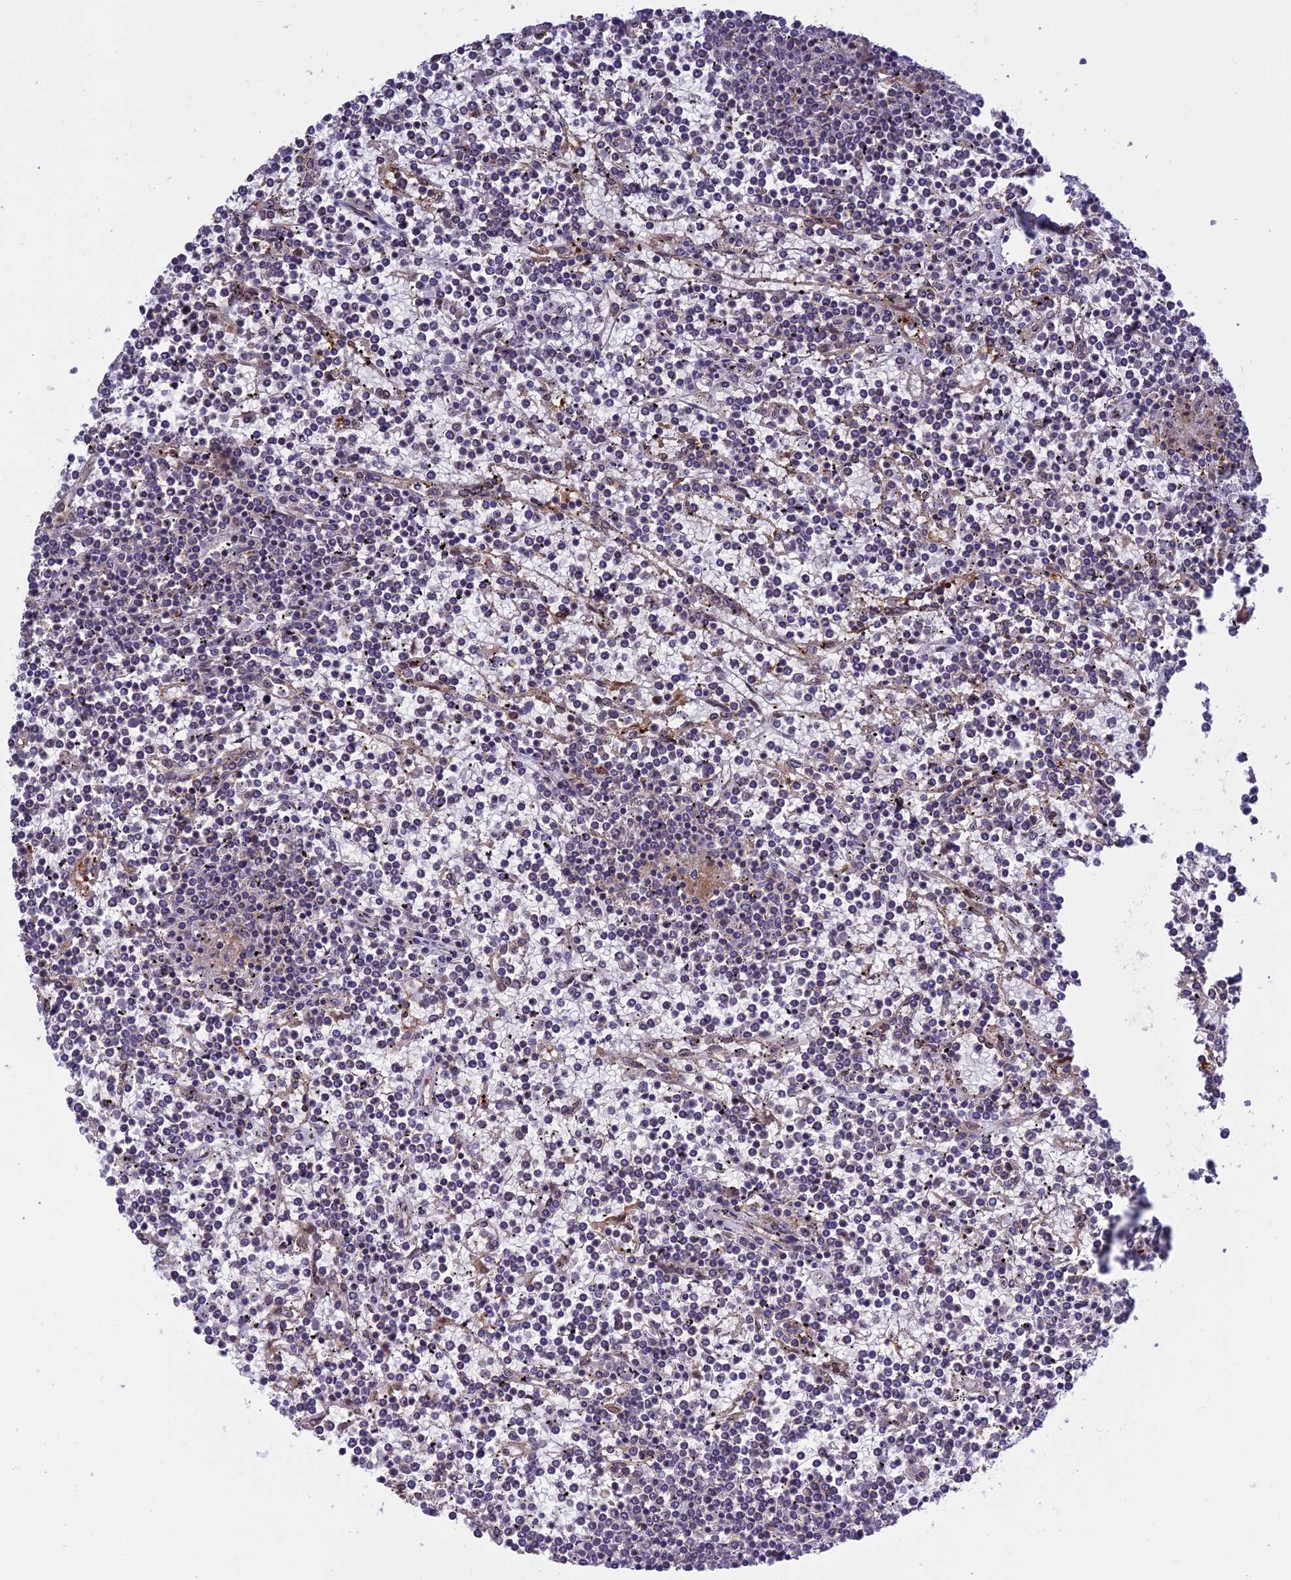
{"staining": {"intensity": "negative", "quantity": "none", "location": "none"}, "tissue": "lymphoma", "cell_type": "Tumor cells", "image_type": "cancer", "snomed": [{"axis": "morphology", "description": "Malignant lymphoma, non-Hodgkin's type, Low grade"}, {"axis": "topography", "description": "Spleen"}], "caption": "Immunohistochemistry of human malignant lymphoma, non-Hodgkin's type (low-grade) displays no expression in tumor cells.", "gene": "MNS1", "patient": {"sex": "female", "age": 19}}